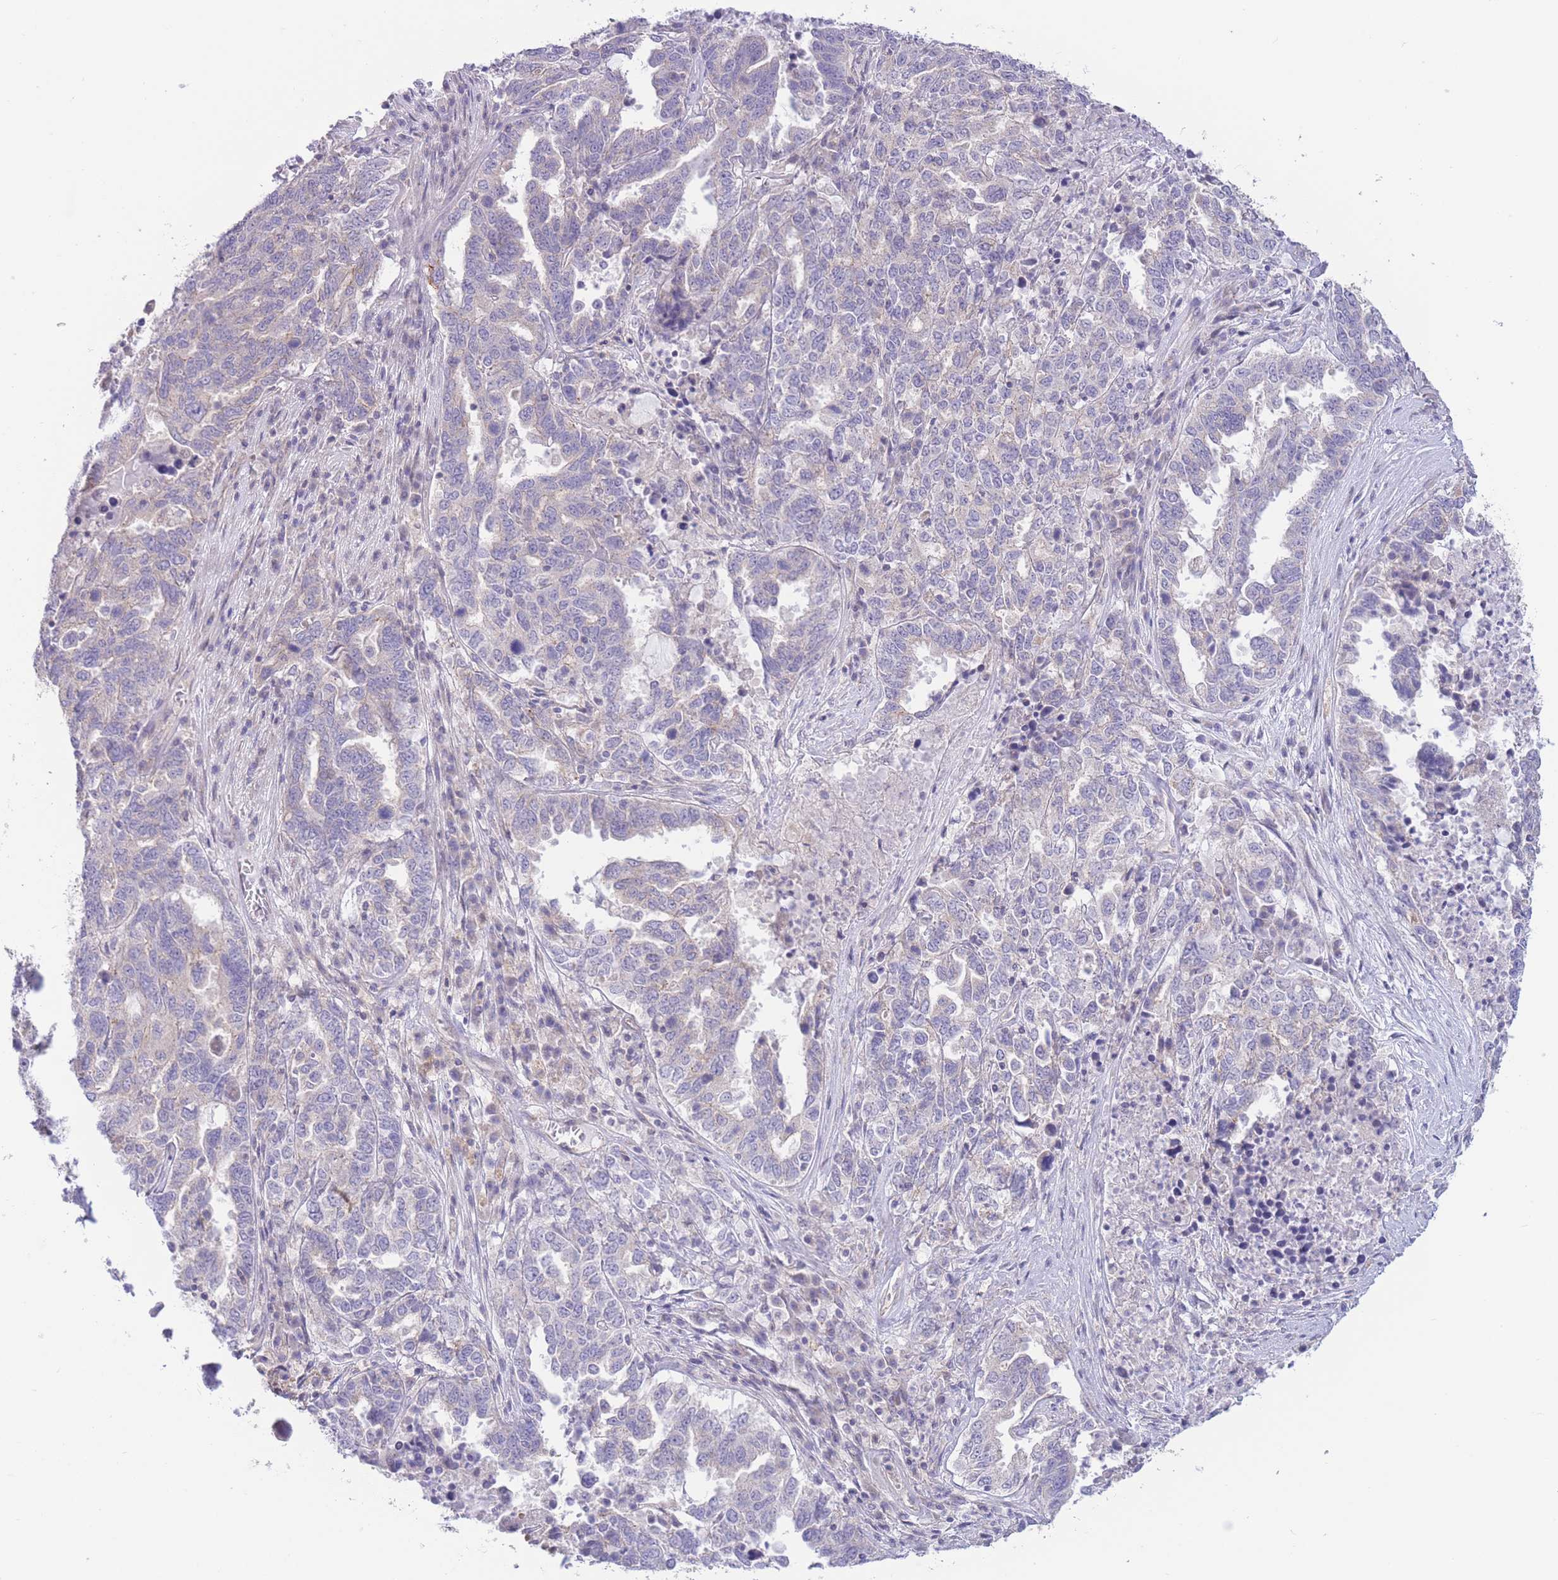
{"staining": {"intensity": "negative", "quantity": "none", "location": "none"}, "tissue": "ovarian cancer", "cell_type": "Tumor cells", "image_type": "cancer", "snomed": [{"axis": "morphology", "description": "Carcinoma, endometroid"}, {"axis": "topography", "description": "Ovary"}], "caption": "DAB (3,3'-diaminobenzidine) immunohistochemical staining of ovarian cancer reveals no significant expression in tumor cells.", "gene": "ALS2CL", "patient": {"sex": "female", "age": 62}}